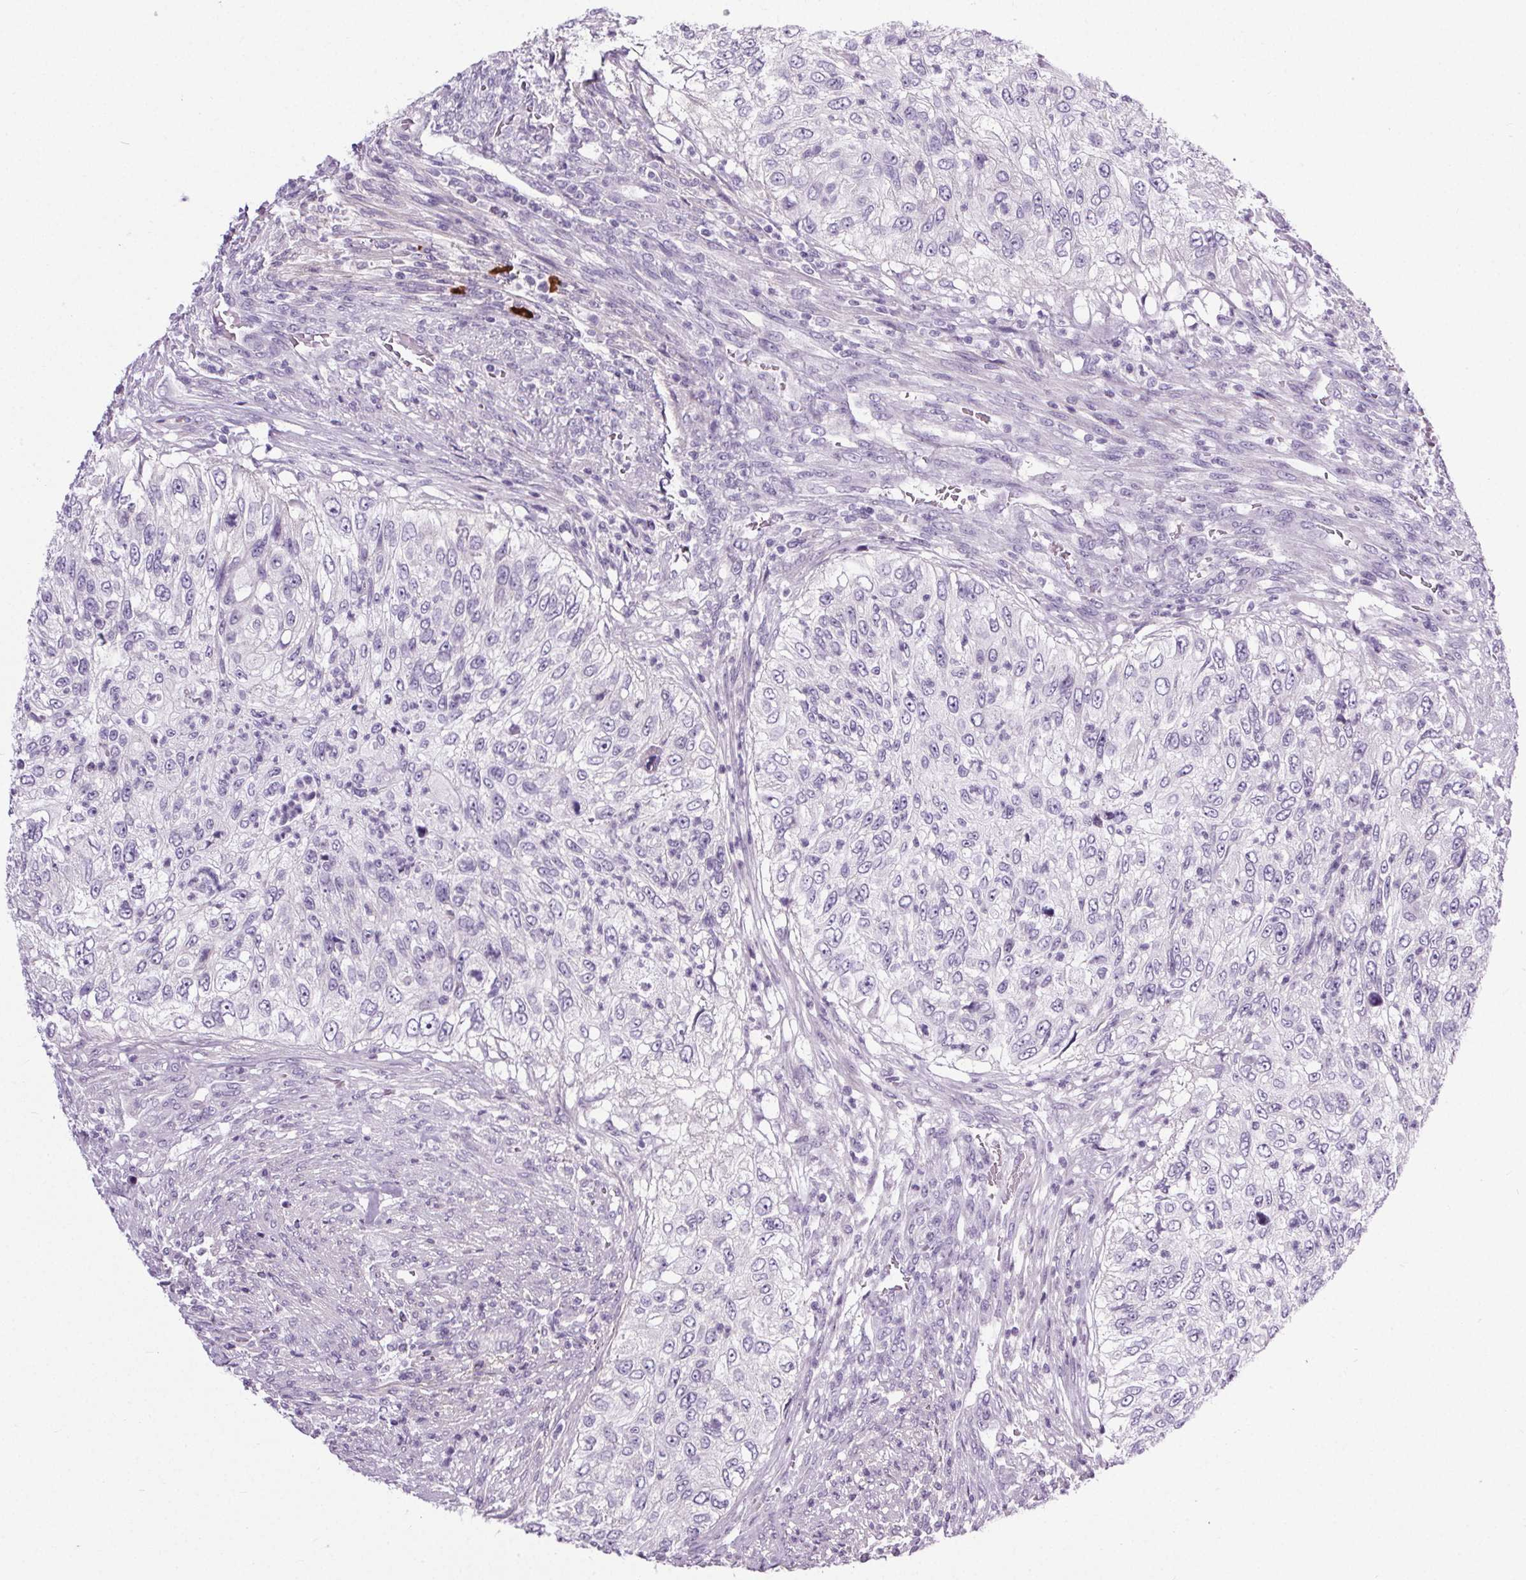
{"staining": {"intensity": "negative", "quantity": "none", "location": "none"}, "tissue": "urothelial cancer", "cell_type": "Tumor cells", "image_type": "cancer", "snomed": [{"axis": "morphology", "description": "Urothelial carcinoma, High grade"}, {"axis": "topography", "description": "Urinary bladder"}], "caption": "High-grade urothelial carcinoma stained for a protein using immunohistochemistry displays no staining tumor cells.", "gene": "ELAVL2", "patient": {"sex": "female", "age": 60}}